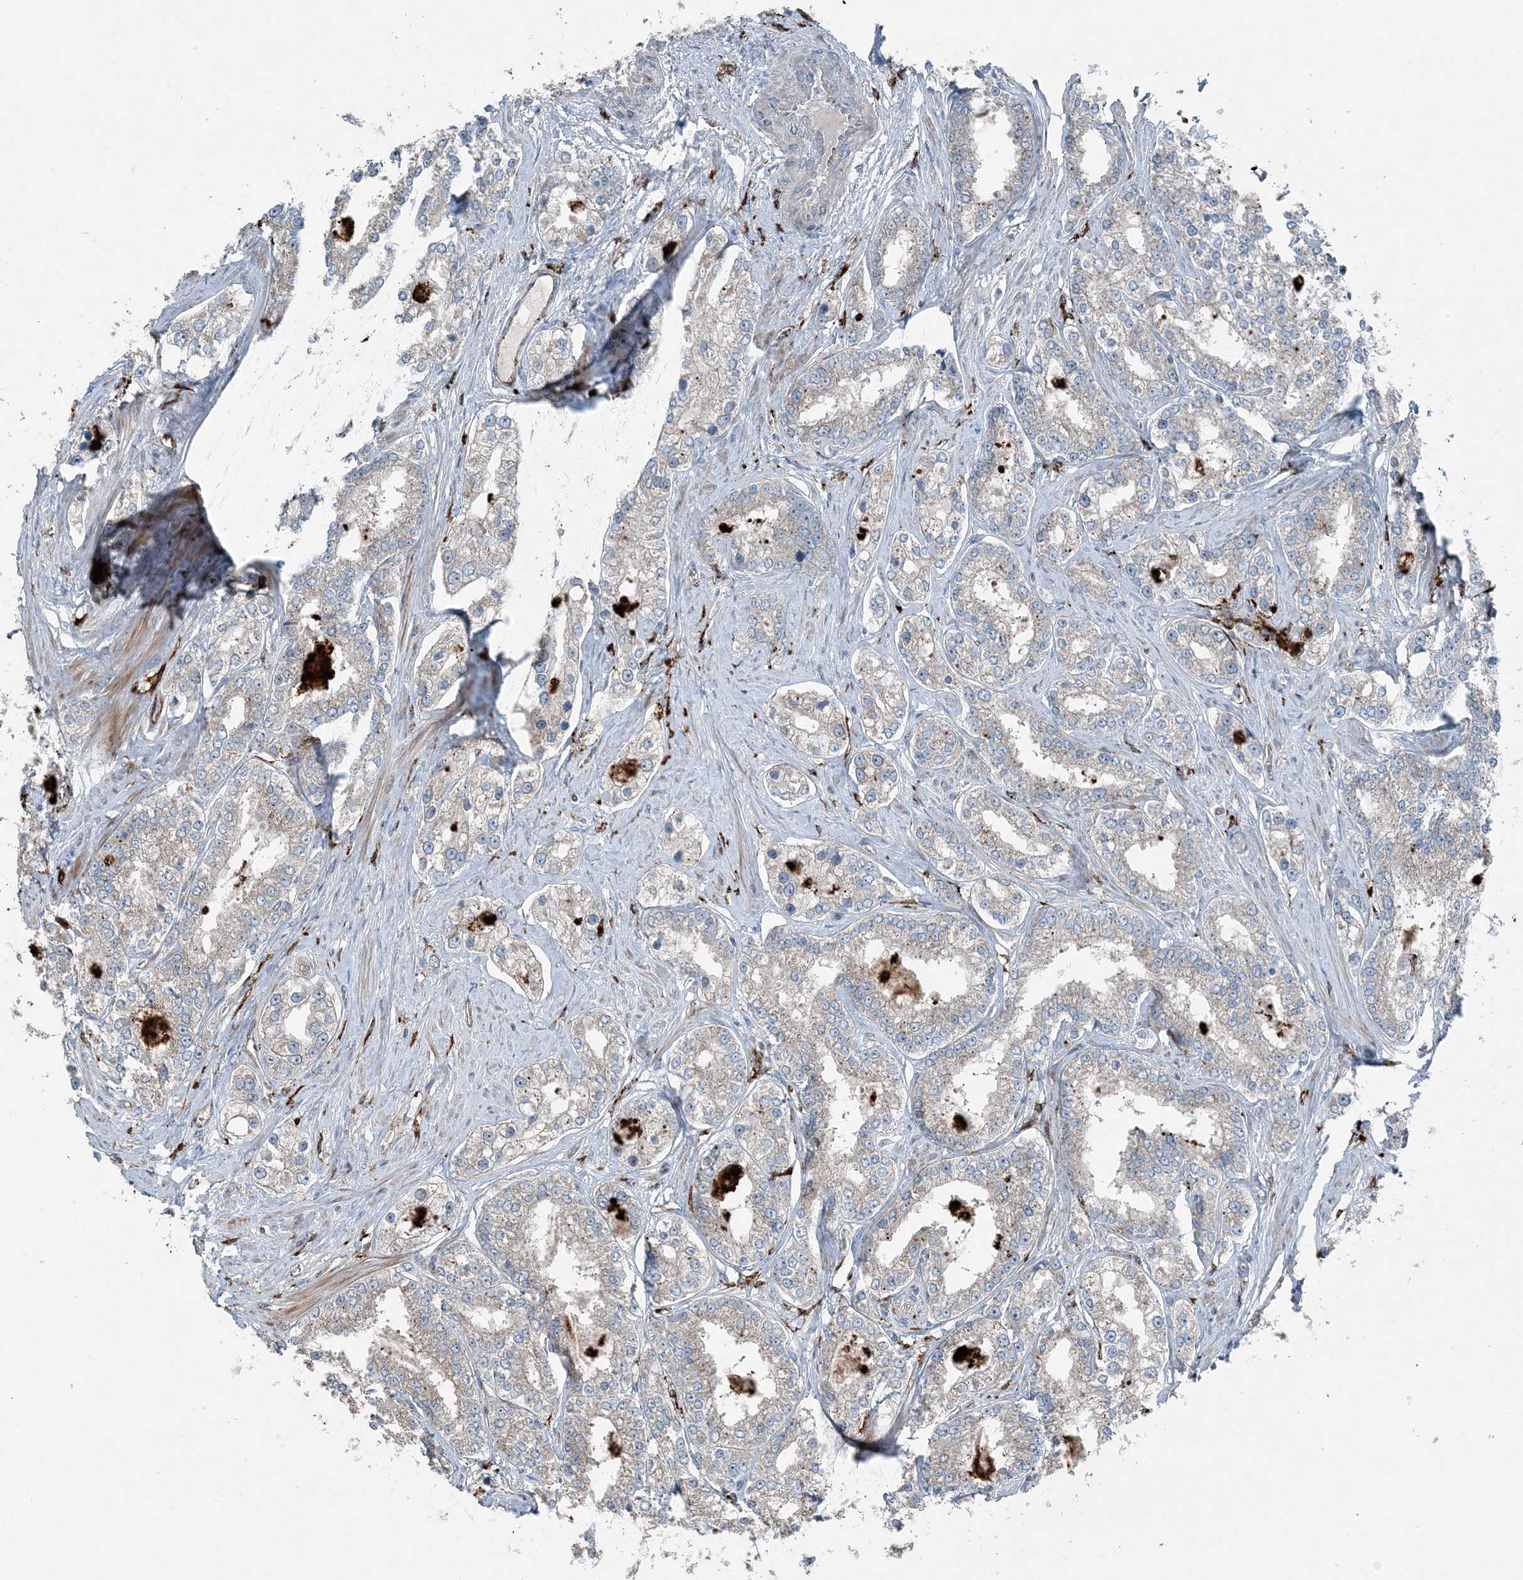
{"staining": {"intensity": "weak", "quantity": "25%-75%", "location": "cytoplasmic/membranous"}, "tissue": "prostate cancer", "cell_type": "Tumor cells", "image_type": "cancer", "snomed": [{"axis": "morphology", "description": "Normal tissue, NOS"}, {"axis": "morphology", "description": "Adenocarcinoma, High grade"}, {"axis": "topography", "description": "Prostate"}], "caption": "A high-resolution image shows IHC staining of high-grade adenocarcinoma (prostate), which exhibits weak cytoplasmic/membranous expression in about 25%-75% of tumor cells.", "gene": "KY", "patient": {"sex": "male", "age": 83}}